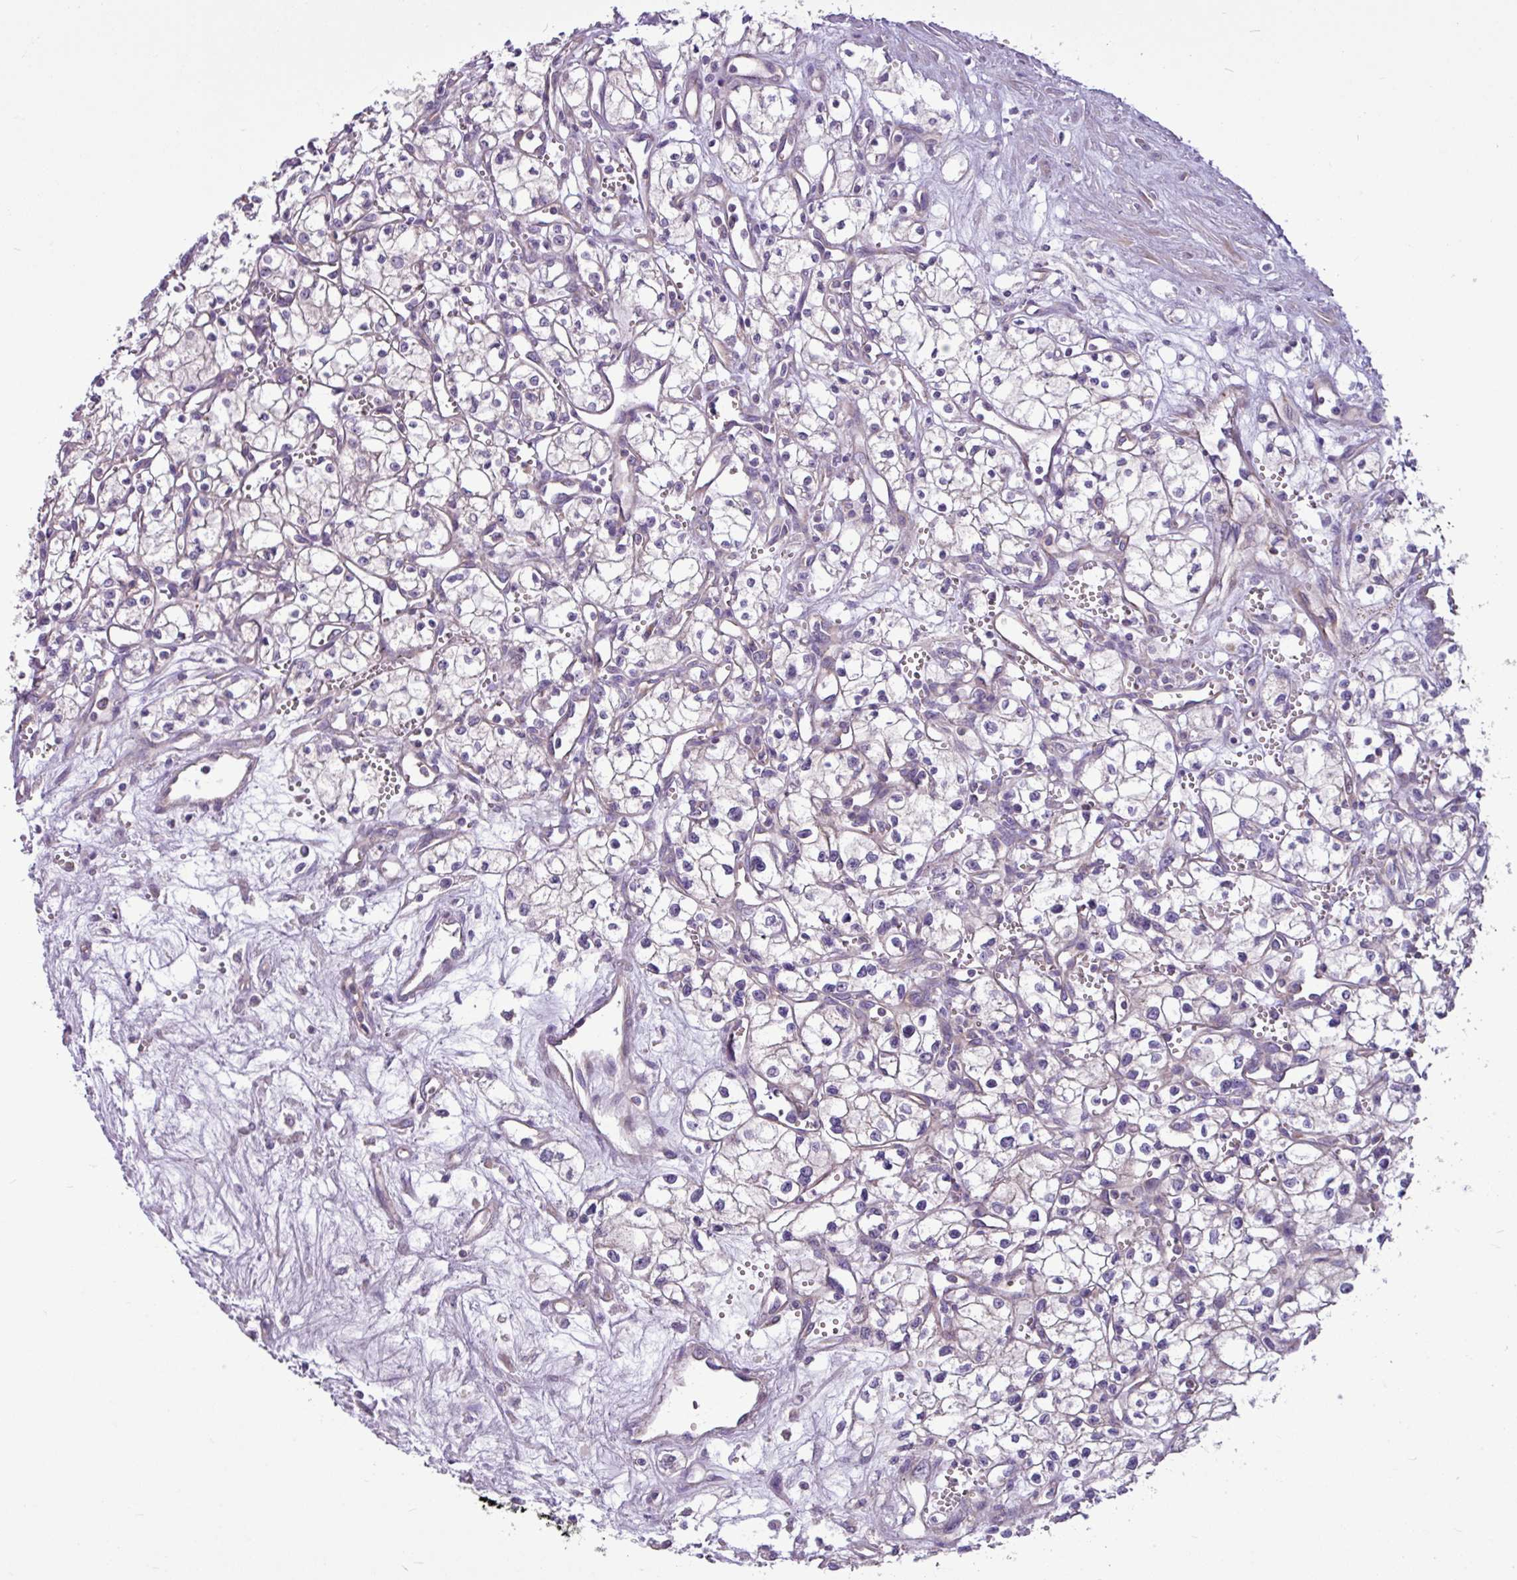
{"staining": {"intensity": "negative", "quantity": "none", "location": "none"}, "tissue": "renal cancer", "cell_type": "Tumor cells", "image_type": "cancer", "snomed": [{"axis": "morphology", "description": "Adenocarcinoma, NOS"}, {"axis": "topography", "description": "Kidney"}], "caption": "Immunohistochemistry of renal cancer (adenocarcinoma) reveals no expression in tumor cells. (Immunohistochemistry (ihc), brightfield microscopy, high magnification).", "gene": "MROH2A", "patient": {"sex": "male", "age": 59}}